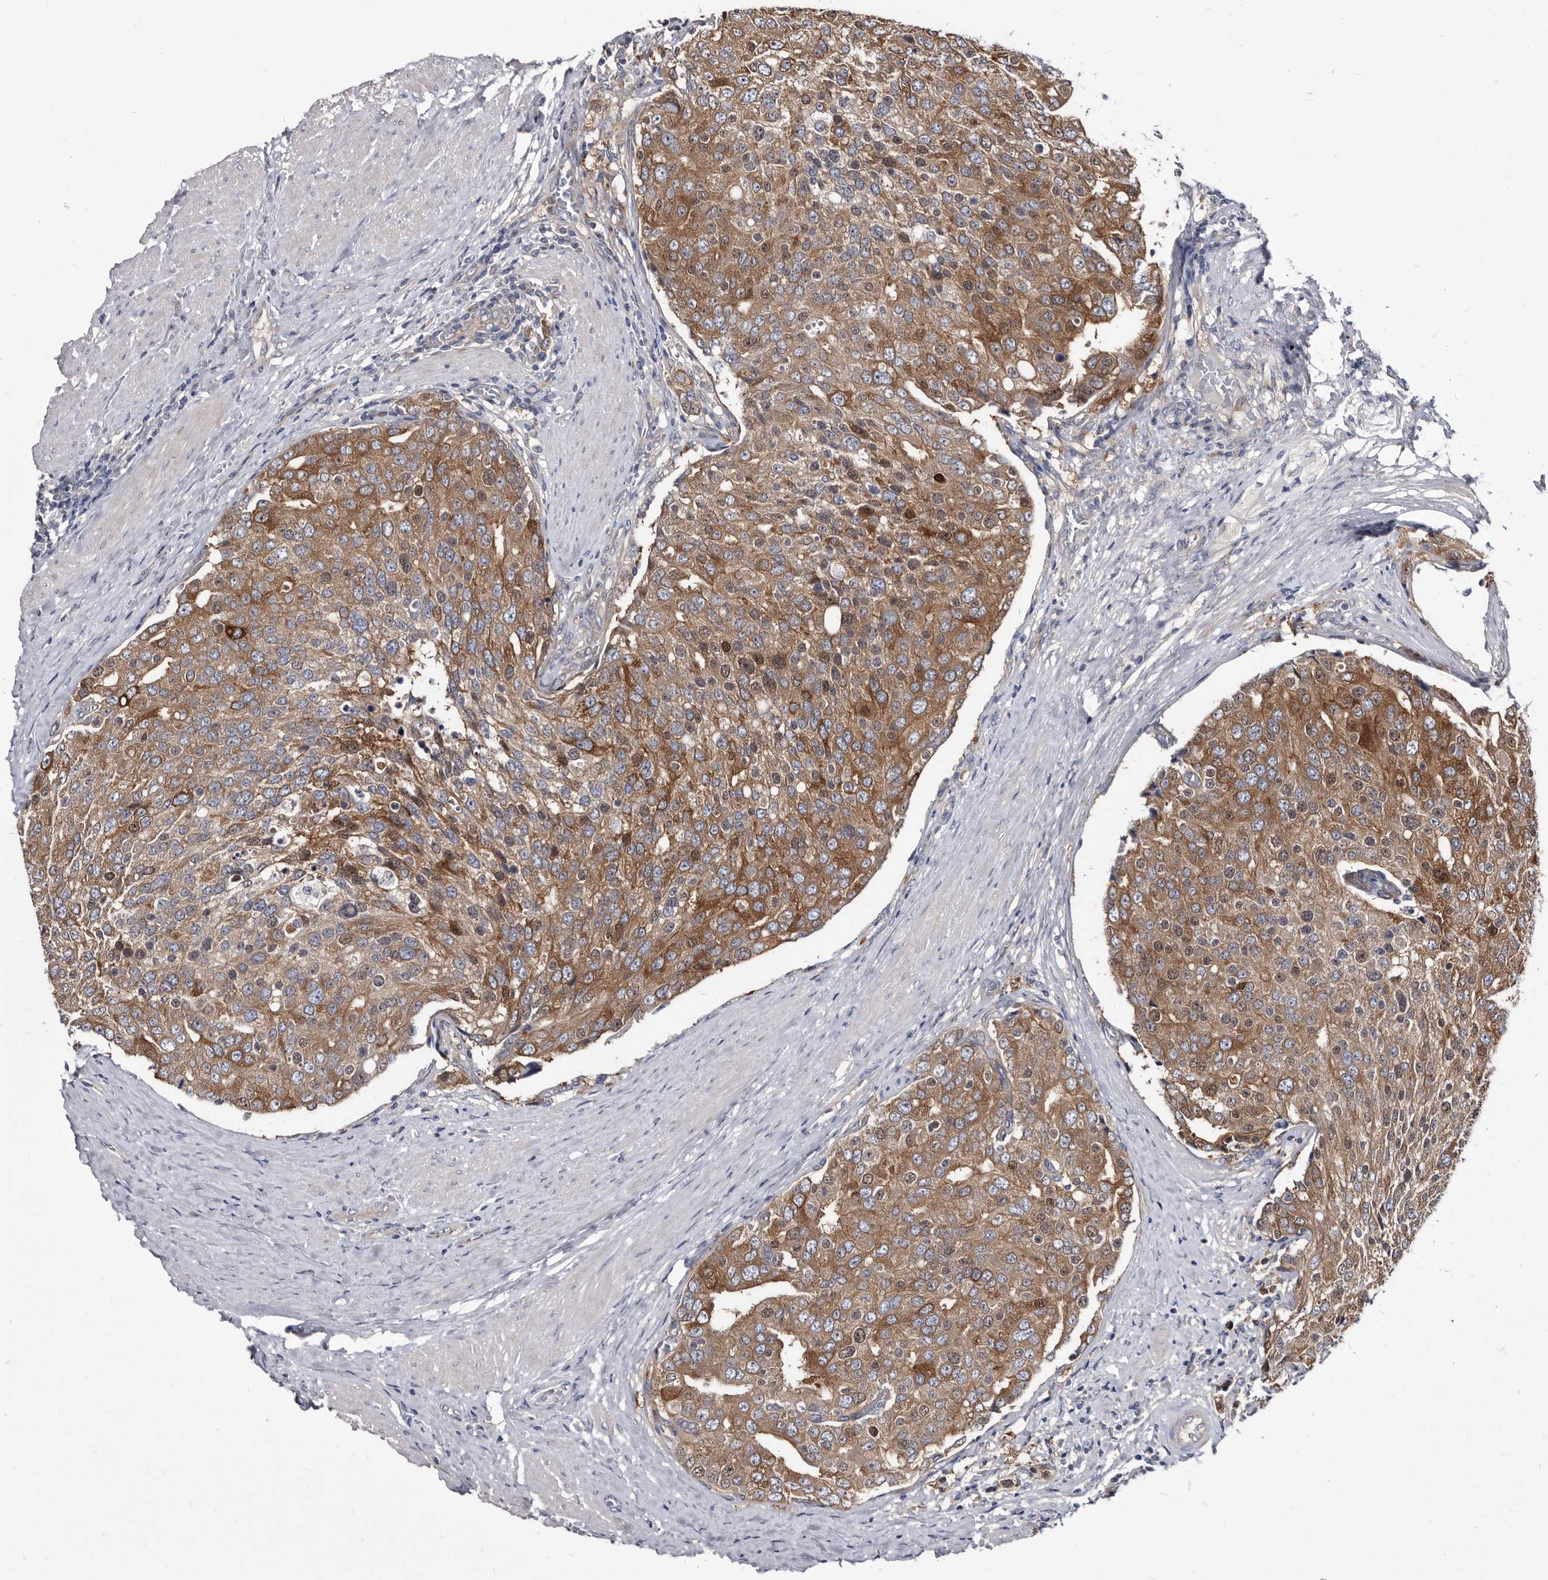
{"staining": {"intensity": "moderate", "quantity": "25%-75%", "location": "cytoplasmic/membranous"}, "tissue": "prostate cancer", "cell_type": "Tumor cells", "image_type": "cancer", "snomed": [{"axis": "morphology", "description": "Adenocarcinoma, High grade"}, {"axis": "topography", "description": "Prostate"}], "caption": "Immunohistochemical staining of adenocarcinoma (high-grade) (prostate) demonstrates medium levels of moderate cytoplasmic/membranous protein staining in approximately 25%-75% of tumor cells. (DAB IHC with brightfield microscopy, high magnification).", "gene": "ABCF2", "patient": {"sex": "male", "age": 50}}